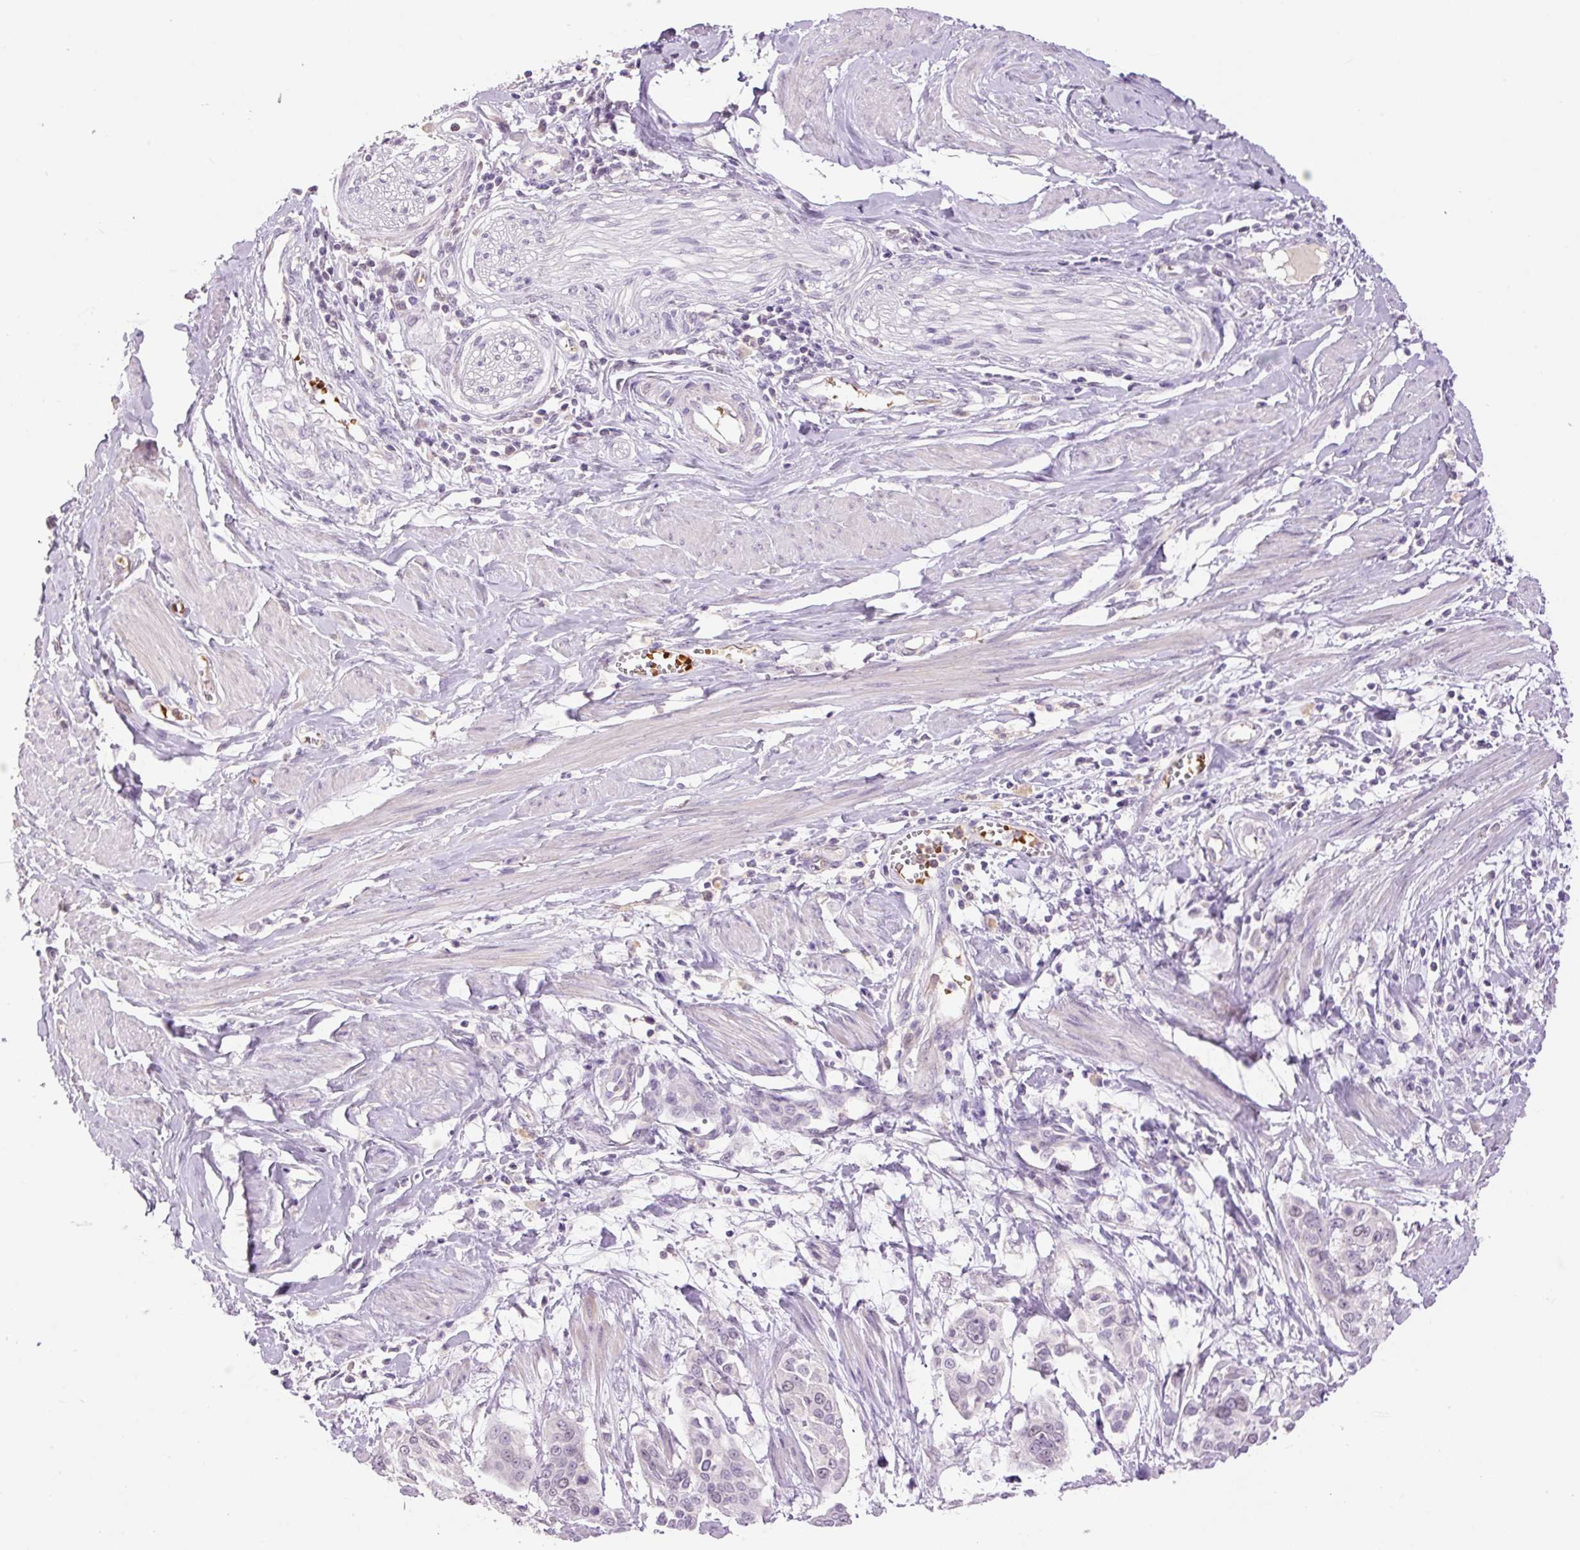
{"staining": {"intensity": "negative", "quantity": "none", "location": "none"}, "tissue": "cervical cancer", "cell_type": "Tumor cells", "image_type": "cancer", "snomed": [{"axis": "morphology", "description": "Squamous cell carcinoma, NOS"}, {"axis": "topography", "description": "Cervix"}], "caption": "This is a photomicrograph of IHC staining of cervical cancer, which shows no expression in tumor cells. (Brightfield microscopy of DAB IHC at high magnification).", "gene": "LY6G6D", "patient": {"sex": "female", "age": 44}}